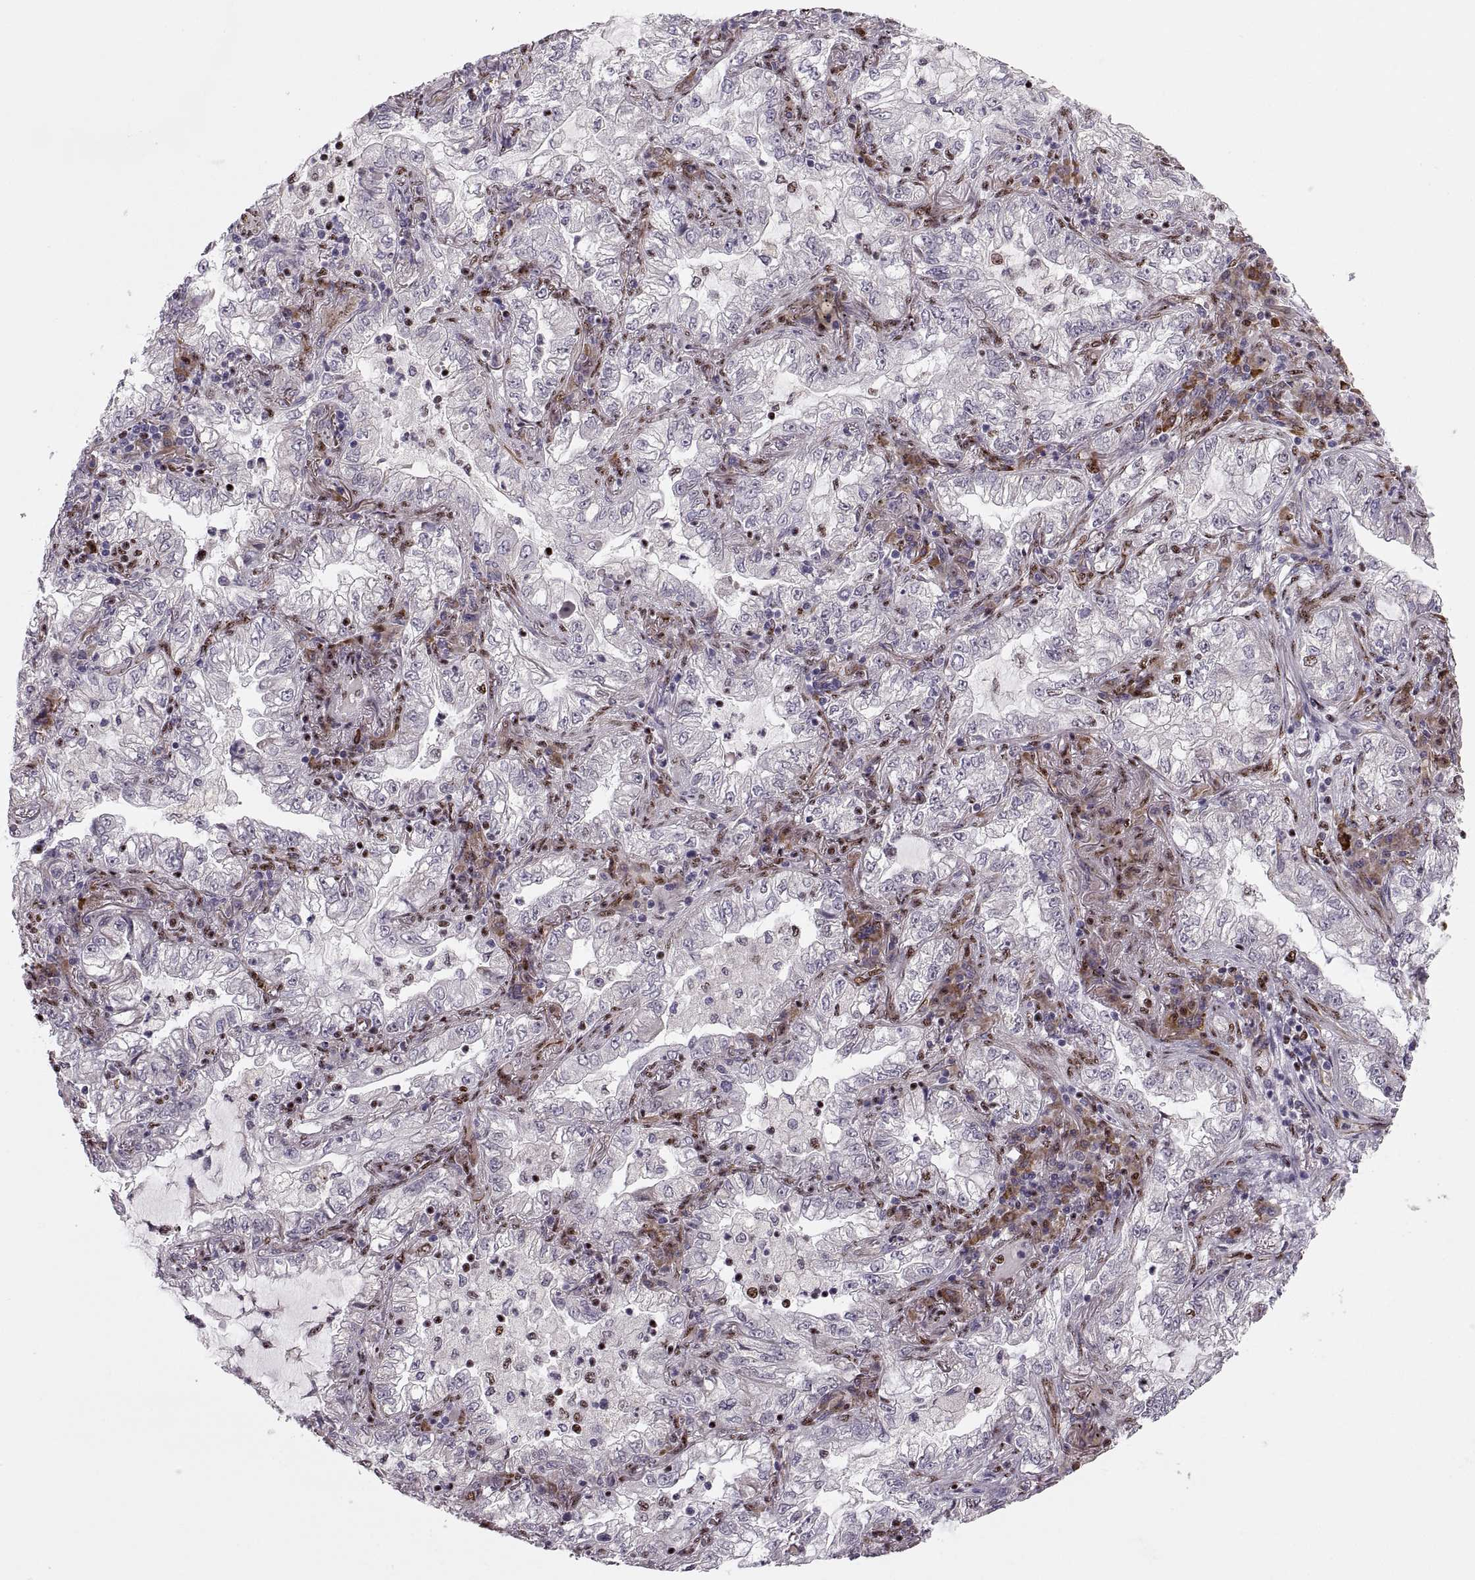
{"staining": {"intensity": "negative", "quantity": "none", "location": "none"}, "tissue": "lung cancer", "cell_type": "Tumor cells", "image_type": "cancer", "snomed": [{"axis": "morphology", "description": "Adenocarcinoma, NOS"}, {"axis": "topography", "description": "Lung"}], "caption": "An immunohistochemistry image of lung cancer (adenocarcinoma) is shown. There is no staining in tumor cells of lung cancer (adenocarcinoma). (Brightfield microscopy of DAB immunohistochemistry at high magnification).", "gene": "ZCCHC17", "patient": {"sex": "female", "age": 73}}